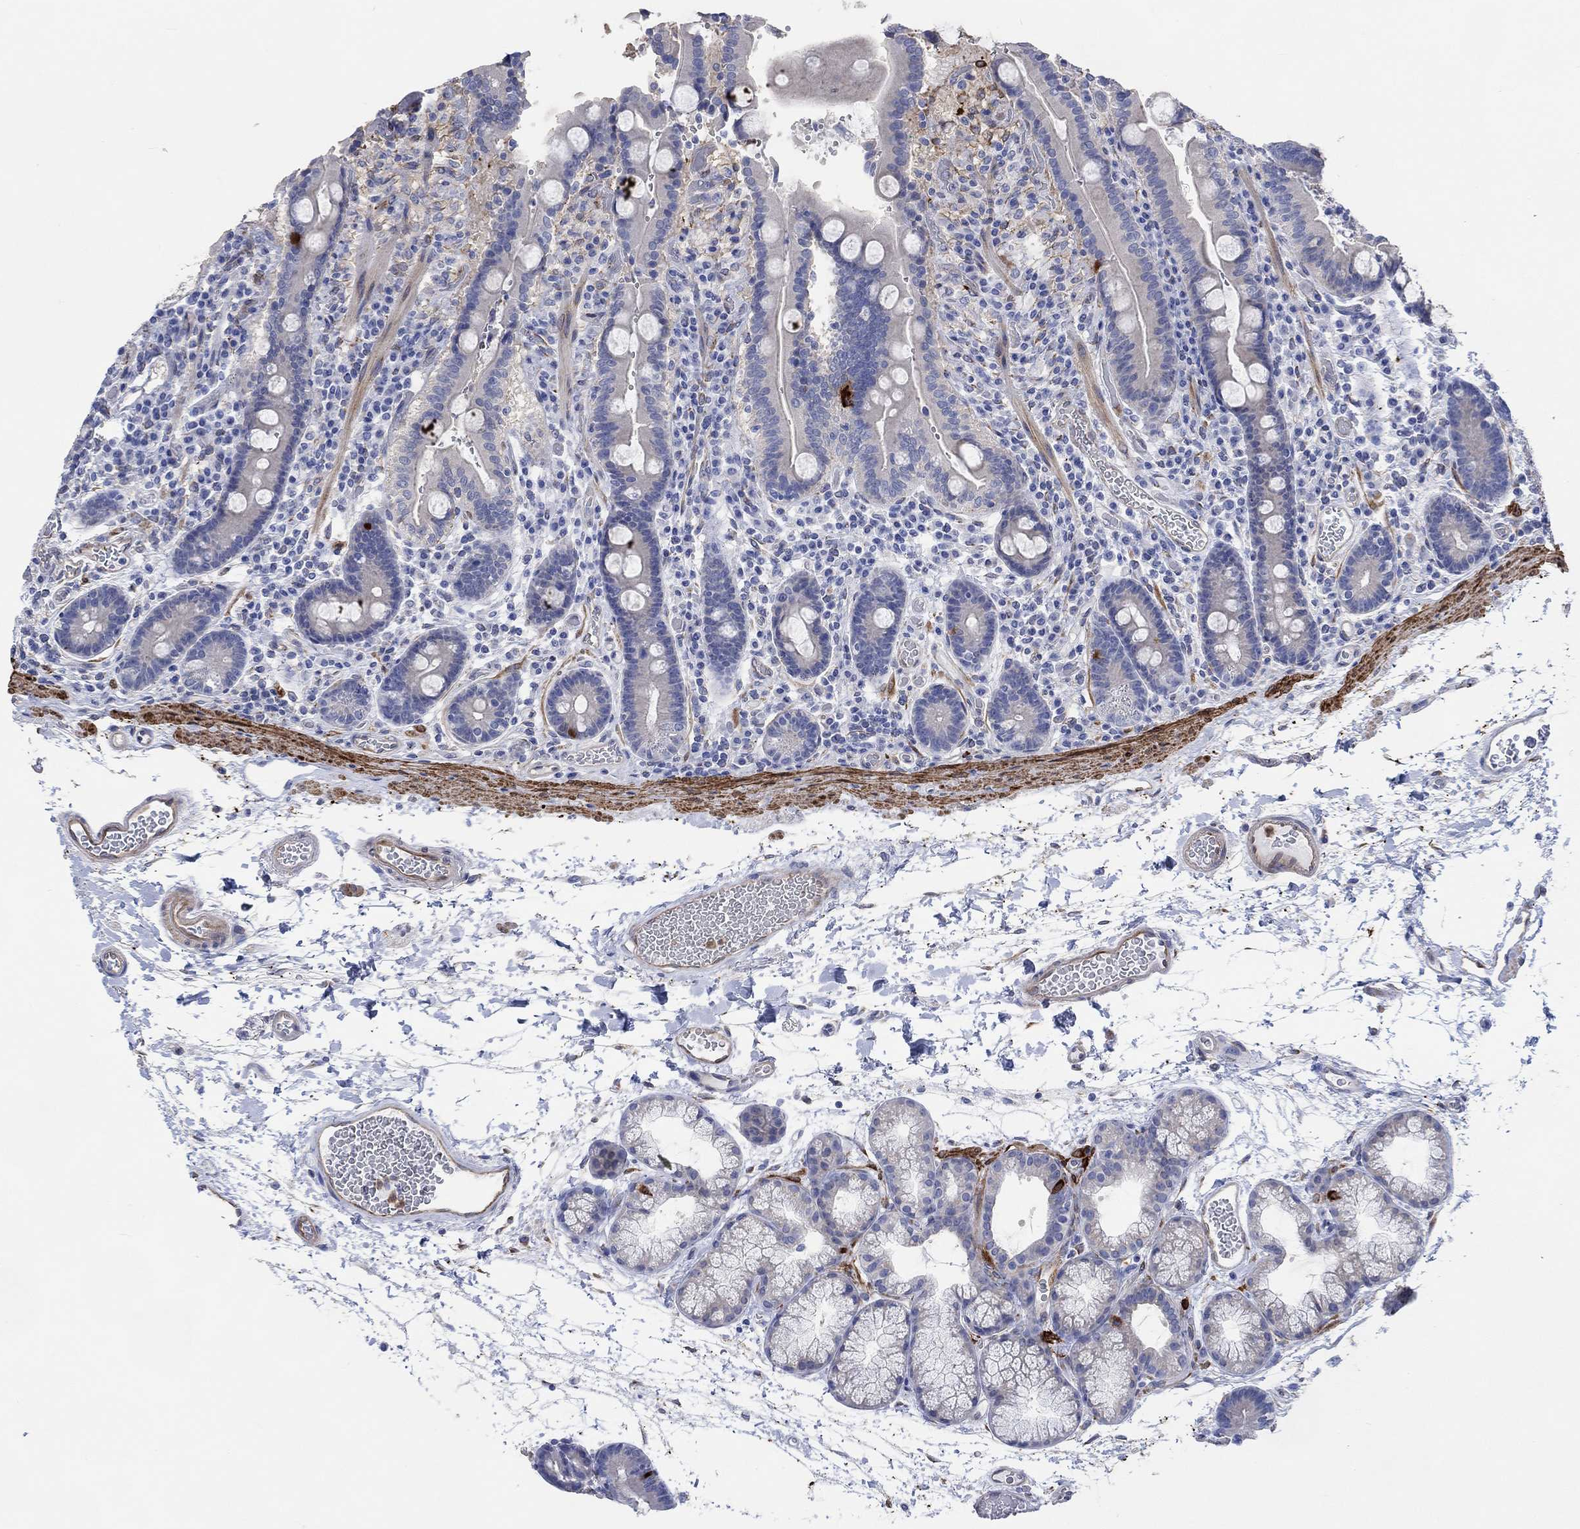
{"staining": {"intensity": "strong", "quantity": "<25%", "location": "cytoplasmic/membranous"}, "tissue": "duodenum", "cell_type": "Glandular cells", "image_type": "normal", "snomed": [{"axis": "morphology", "description": "Normal tissue, NOS"}, {"axis": "topography", "description": "Duodenum"}], "caption": "Immunohistochemistry micrograph of normal duodenum stained for a protein (brown), which reveals medium levels of strong cytoplasmic/membranous positivity in approximately <25% of glandular cells.", "gene": "TGM2", "patient": {"sex": "female", "age": 62}}